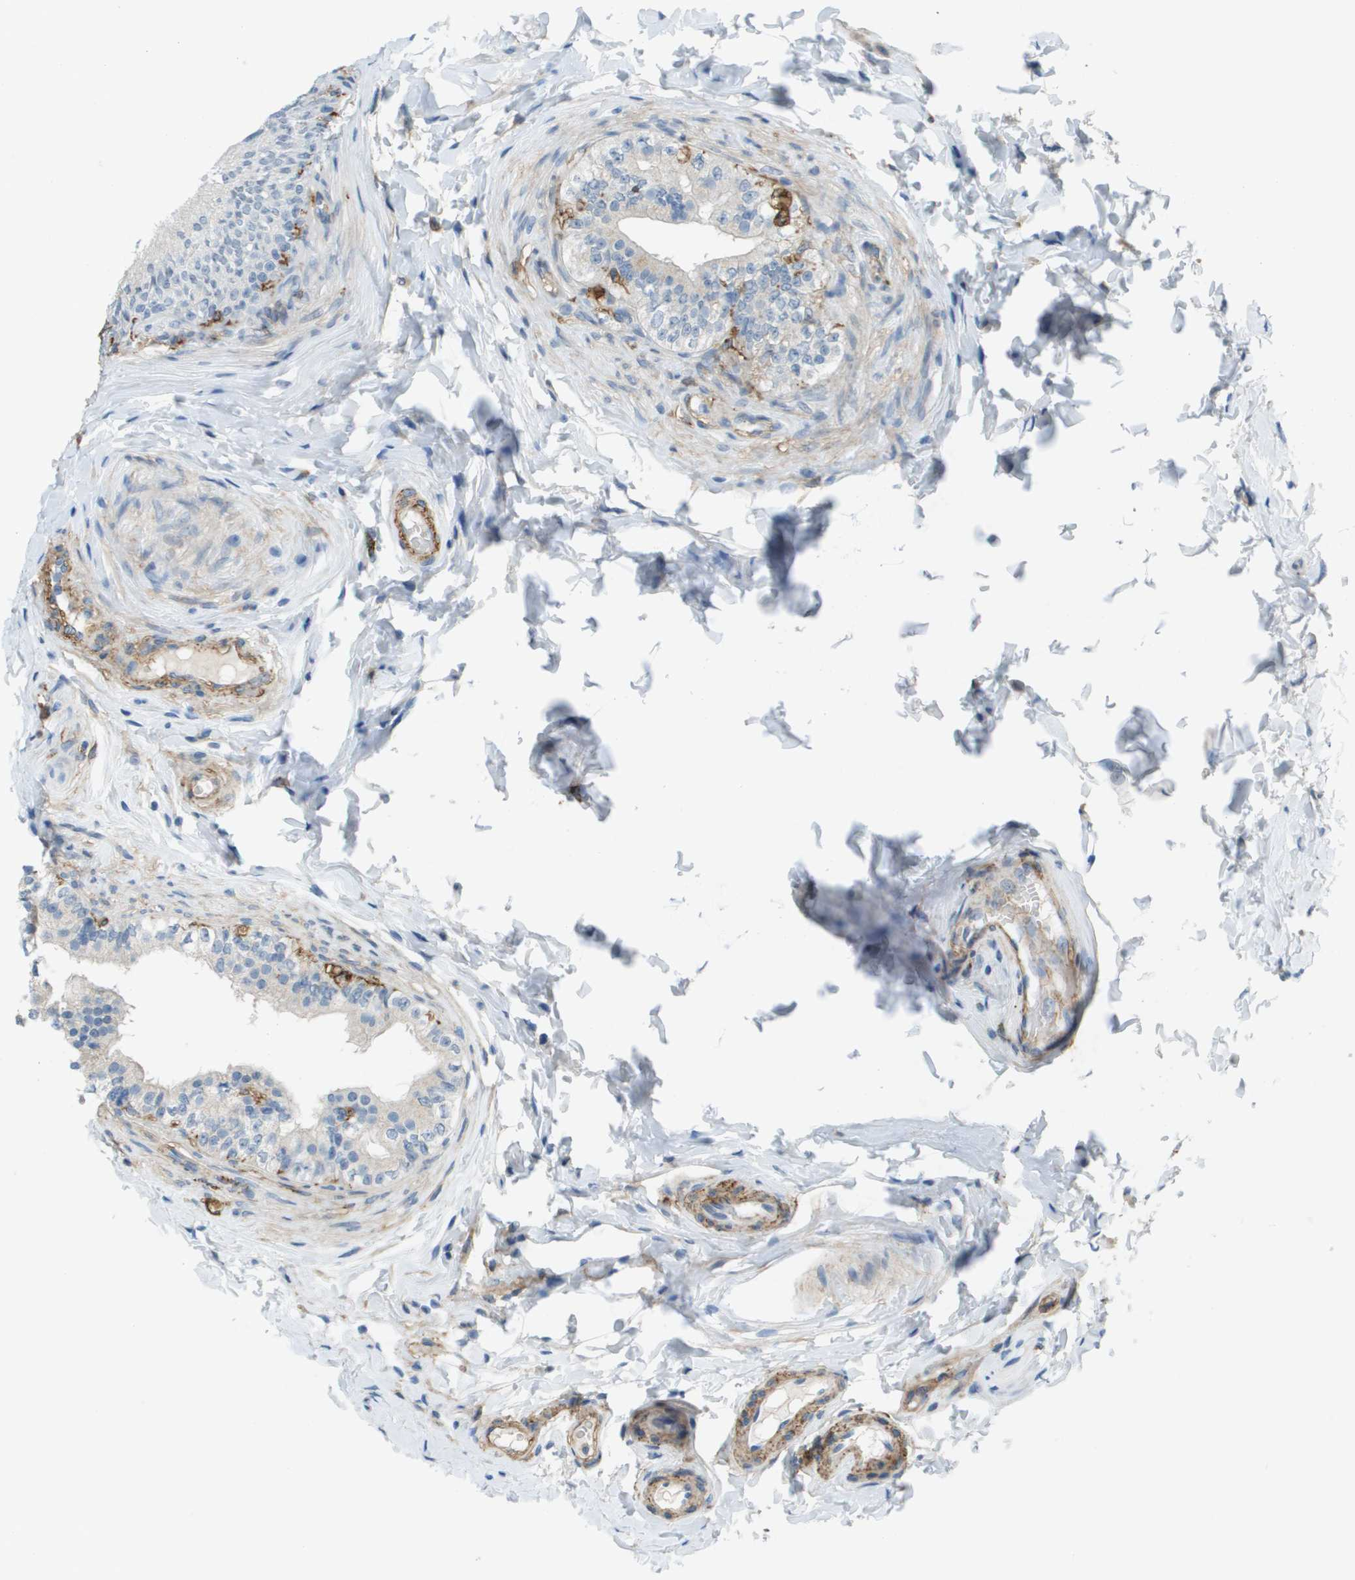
{"staining": {"intensity": "negative", "quantity": "none", "location": "none"}, "tissue": "epididymis", "cell_type": "Glandular cells", "image_type": "normal", "snomed": [{"axis": "morphology", "description": "Normal tissue, NOS"}, {"axis": "topography", "description": "Testis"}, {"axis": "topography", "description": "Epididymis"}], "caption": "Glandular cells show no significant protein positivity in unremarkable epididymis. (Brightfield microscopy of DAB (3,3'-diaminobenzidine) immunohistochemistry at high magnification).", "gene": "ZBTB43", "patient": {"sex": "male", "age": 36}}